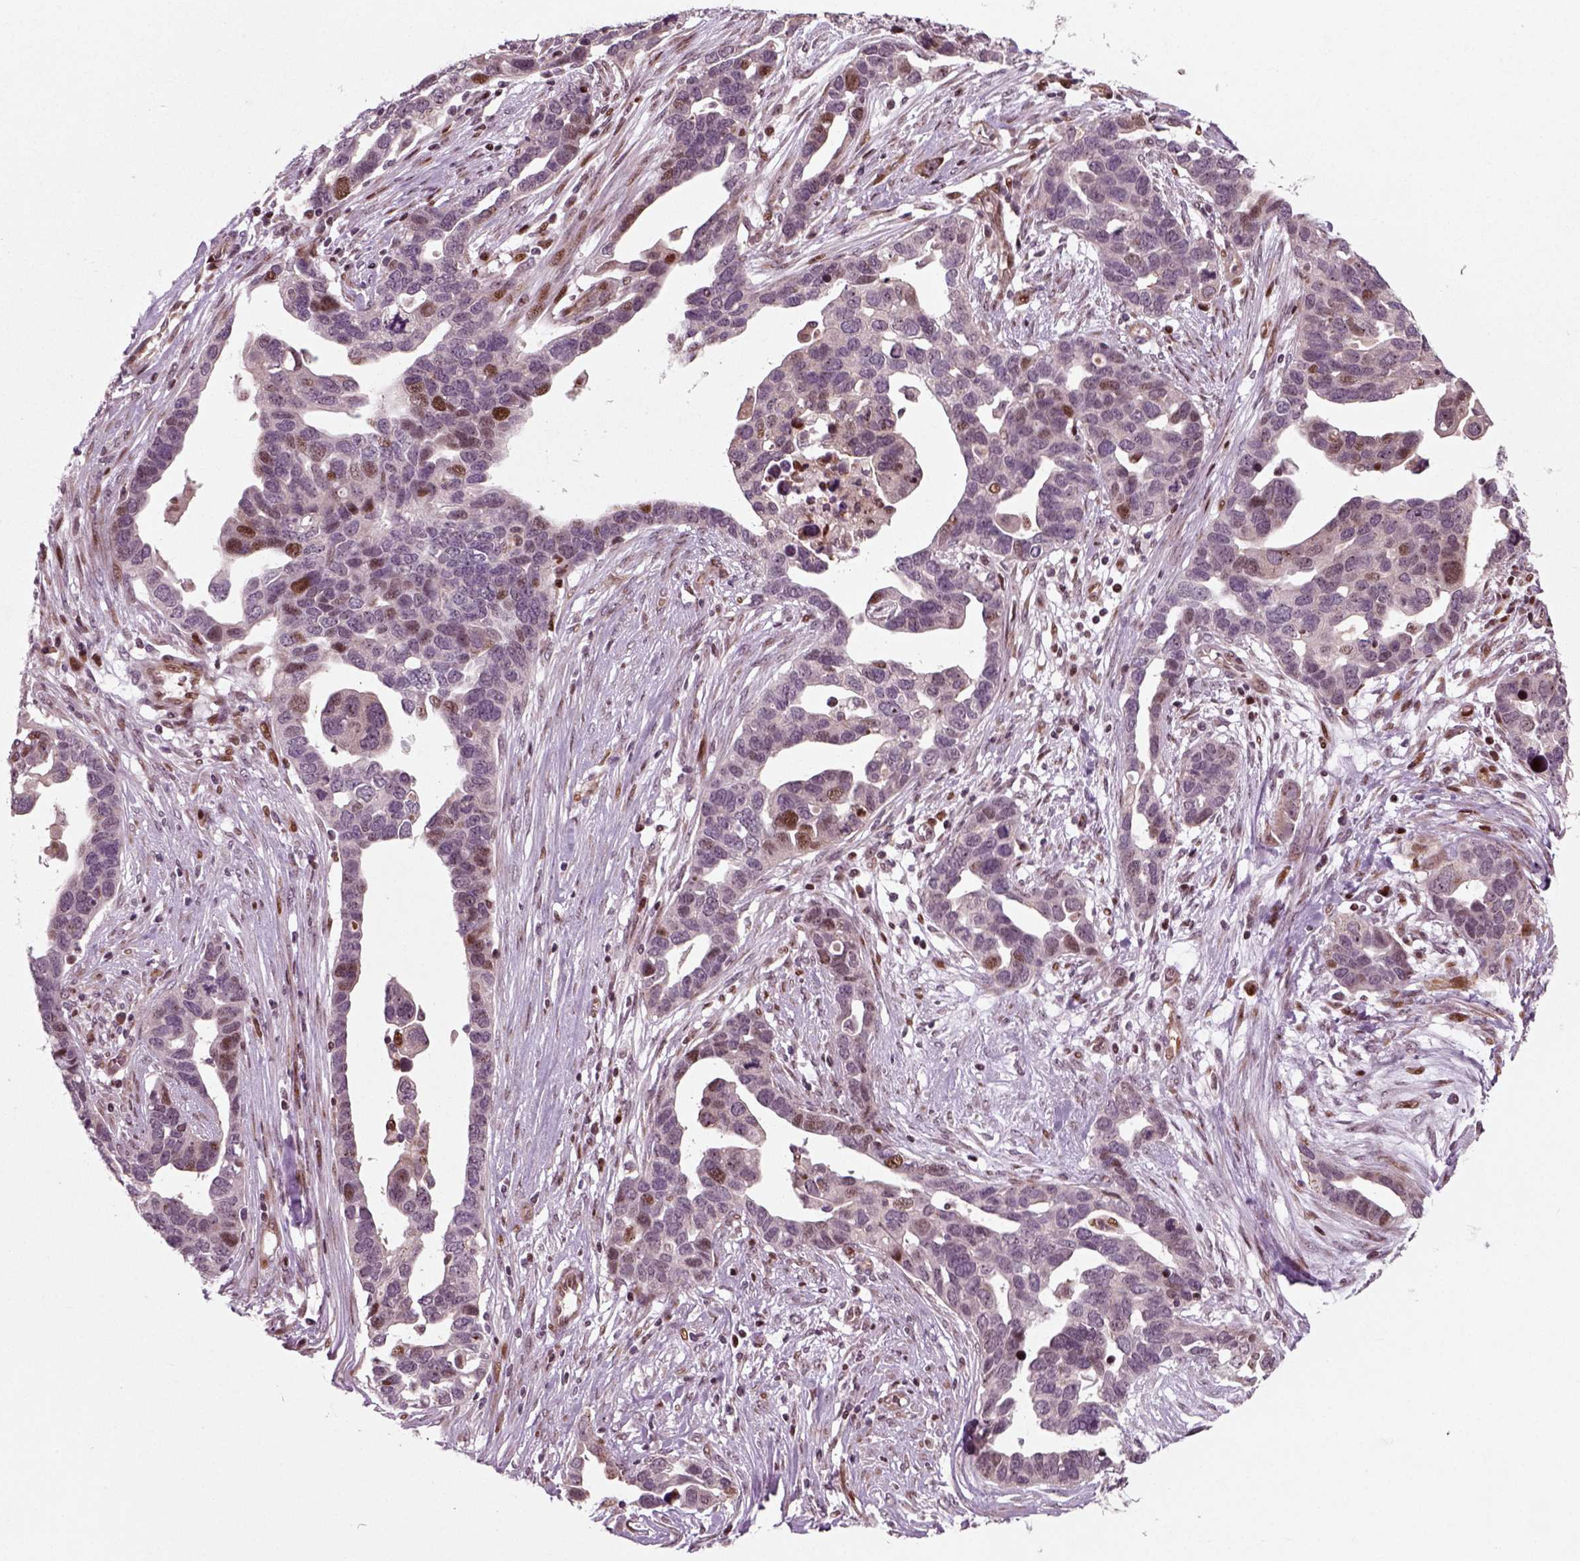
{"staining": {"intensity": "strong", "quantity": "<25%", "location": "nuclear"}, "tissue": "ovarian cancer", "cell_type": "Tumor cells", "image_type": "cancer", "snomed": [{"axis": "morphology", "description": "Cystadenocarcinoma, serous, NOS"}, {"axis": "topography", "description": "Ovary"}], "caption": "An image showing strong nuclear positivity in about <25% of tumor cells in ovarian cancer (serous cystadenocarcinoma), as visualized by brown immunohistochemical staining.", "gene": "CDC14A", "patient": {"sex": "female", "age": 54}}